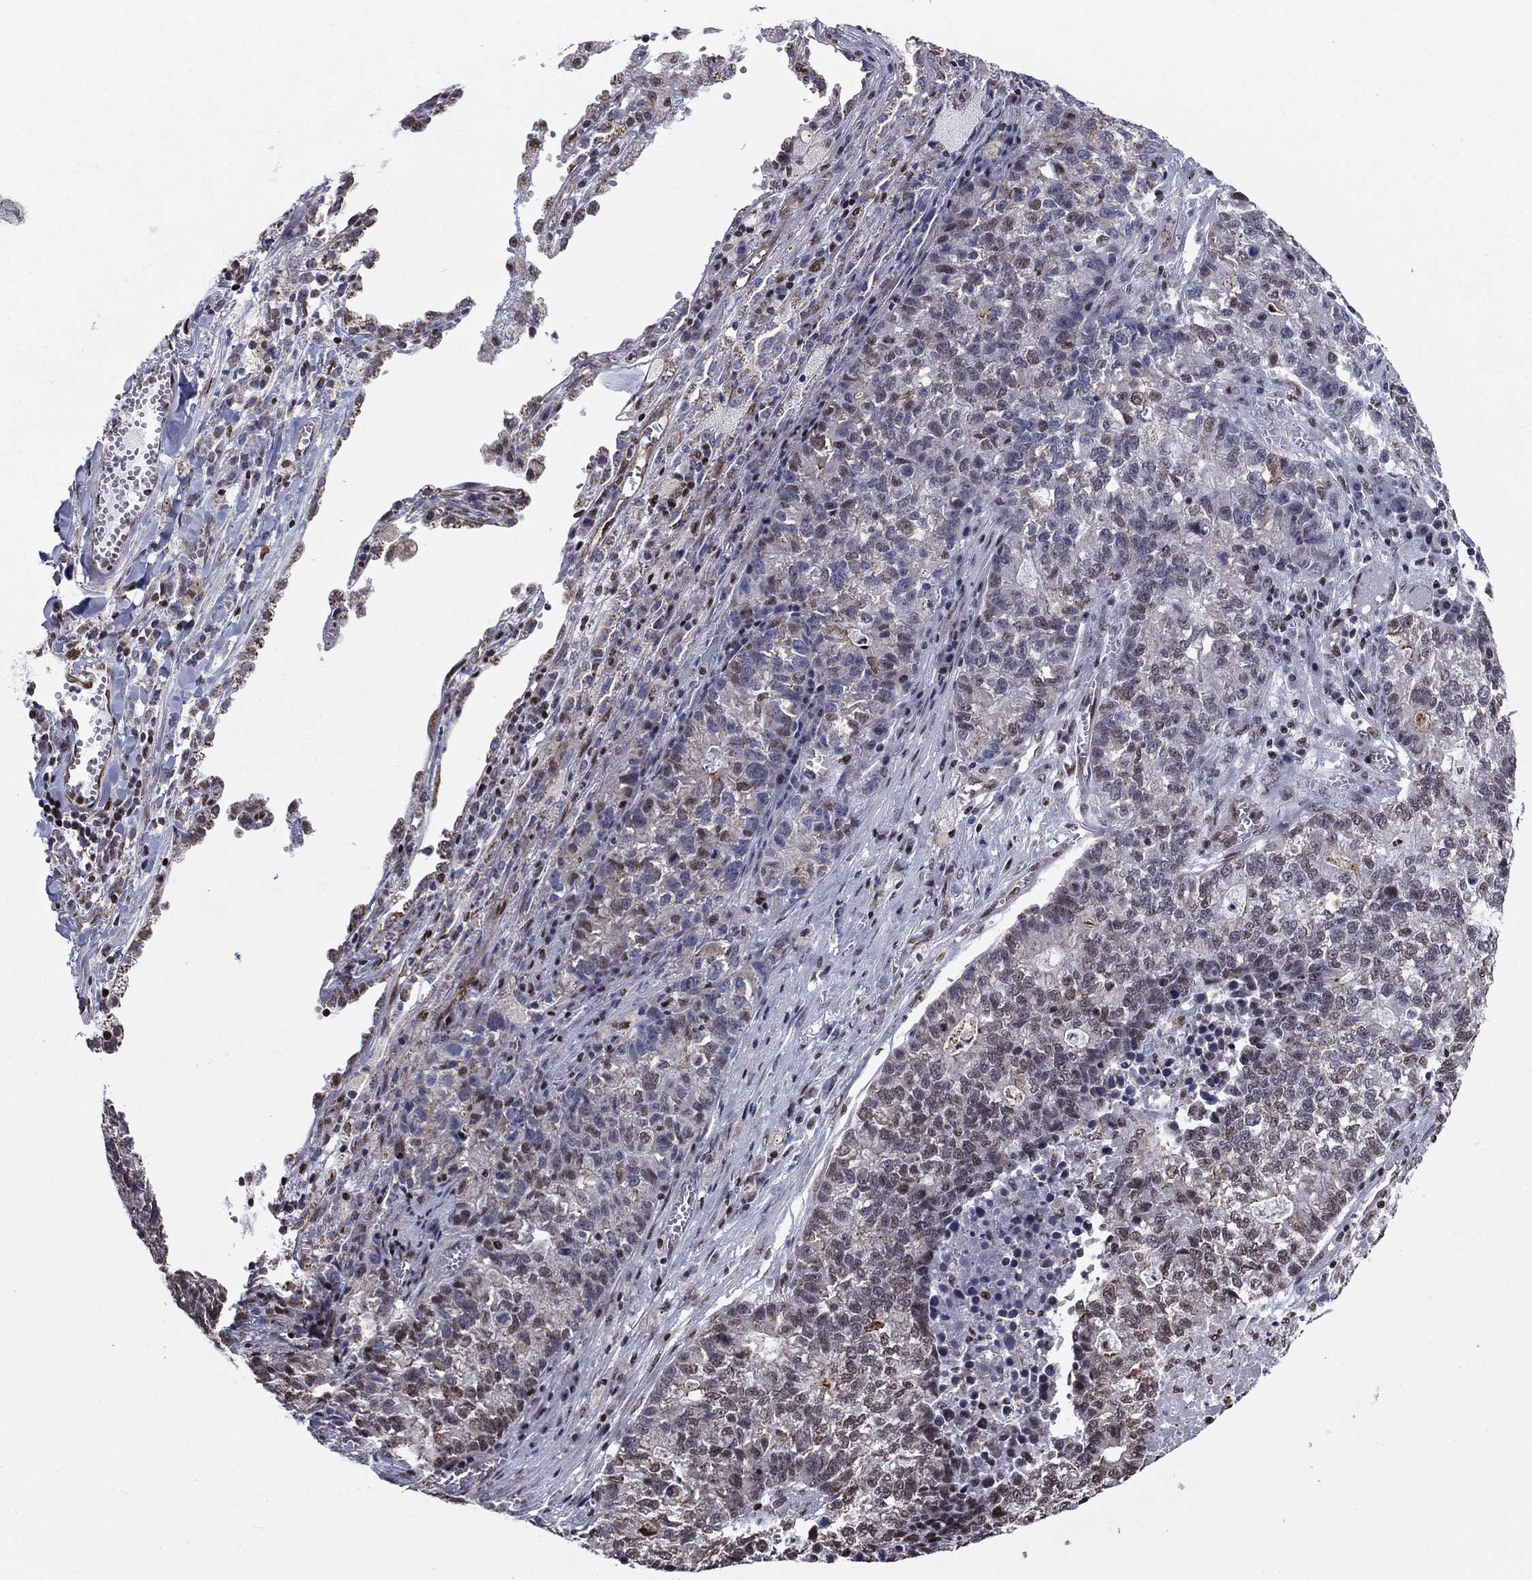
{"staining": {"intensity": "weak", "quantity": "25%-75%", "location": "nuclear"}, "tissue": "lung cancer", "cell_type": "Tumor cells", "image_type": "cancer", "snomed": [{"axis": "morphology", "description": "Adenocarcinoma, NOS"}, {"axis": "topography", "description": "Lung"}], "caption": "This histopathology image shows immunohistochemistry staining of human lung adenocarcinoma, with low weak nuclear expression in approximately 25%-75% of tumor cells.", "gene": "N4BP2", "patient": {"sex": "male", "age": 57}}